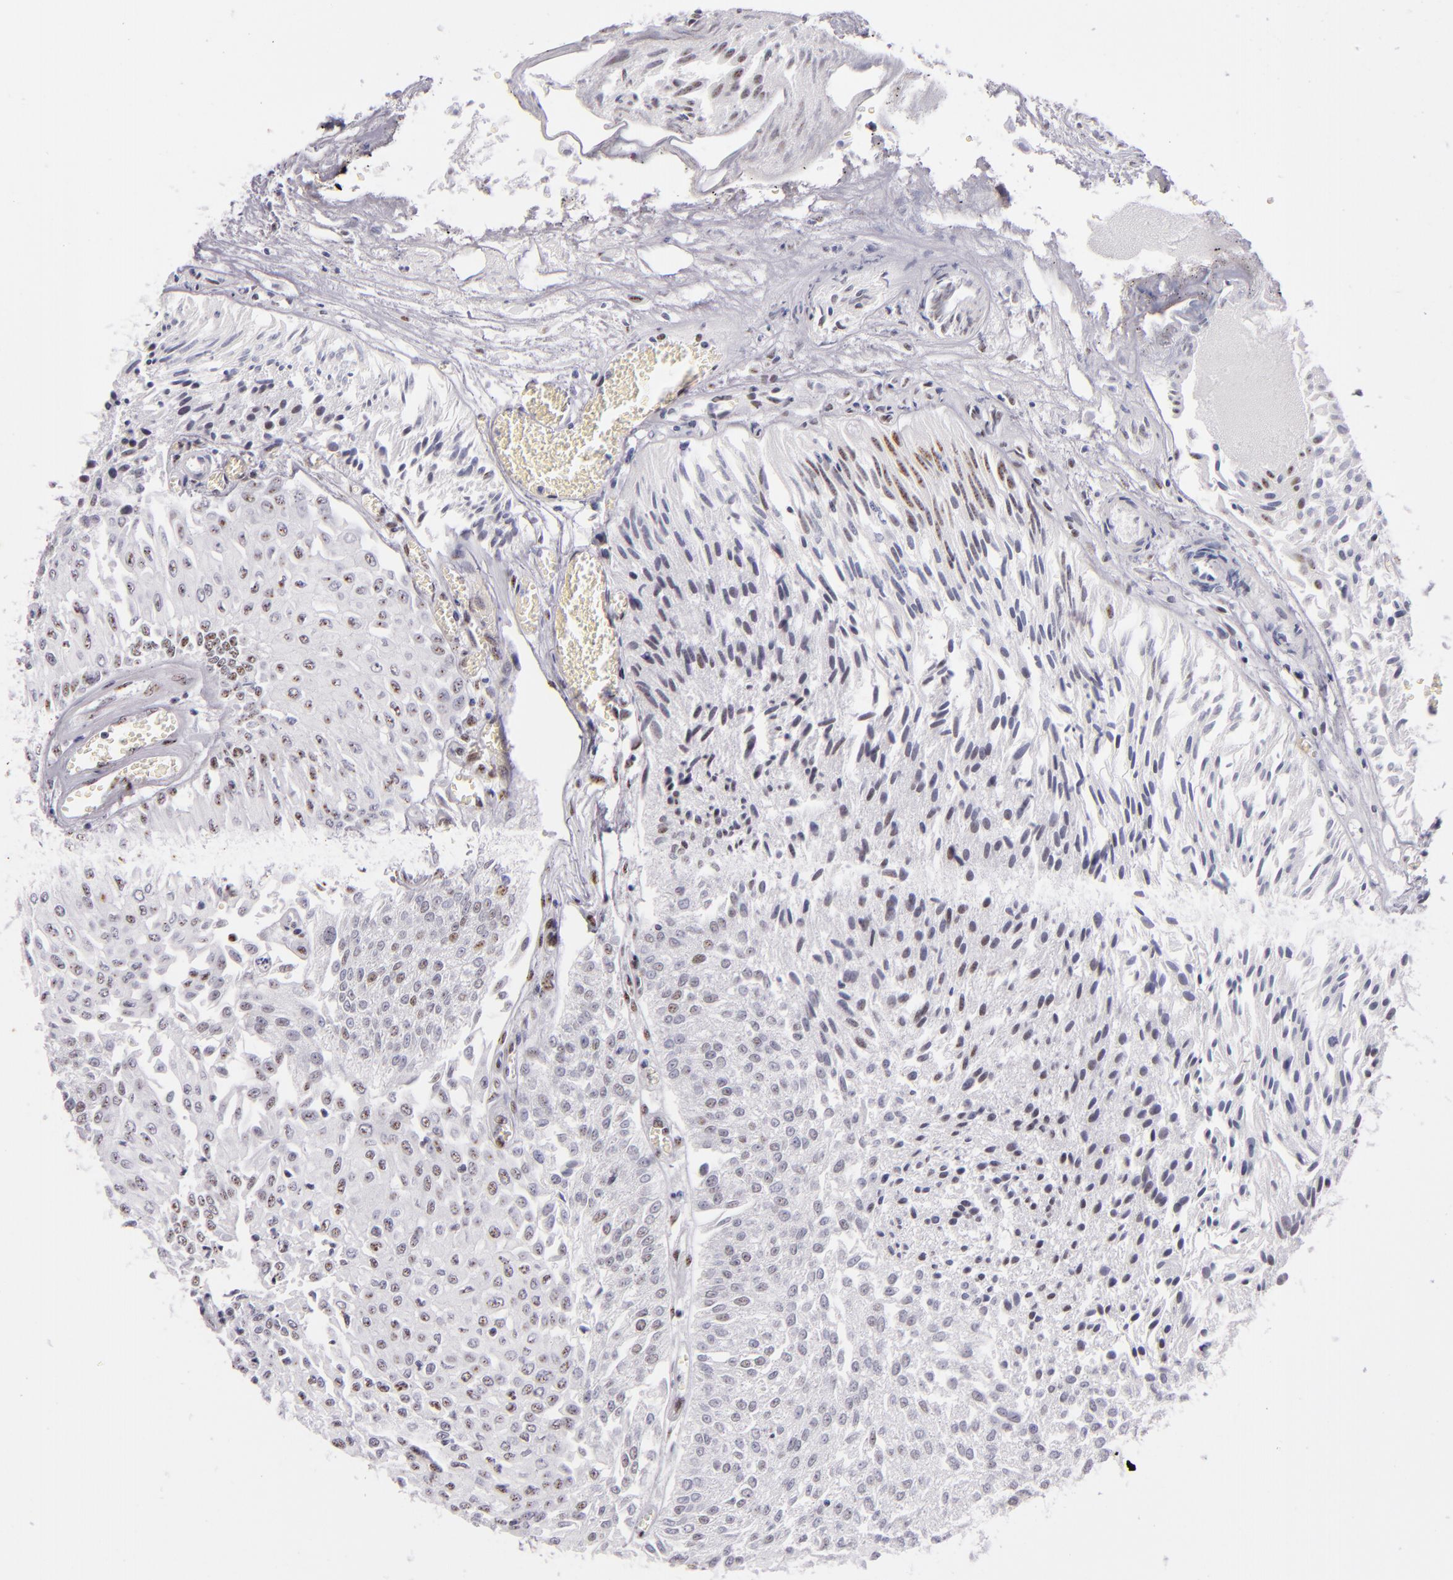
{"staining": {"intensity": "weak", "quantity": "<25%", "location": "nuclear"}, "tissue": "urothelial cancer", "cell_type": "Tumor cells", "image_type": "cancer", "snomed": [{"axis": "morphology", "description": "Urothelial carcinoma, Low grade"}, {"axis": "topography", "description": "Urinary bladder"}], "caption": "Protein analysis of urothelial carcinoma (low-grade) demonstrates no significant expression in tumor cells.", "gene": "TOP3A", "patient": {"sex": "male", "age": 86}}